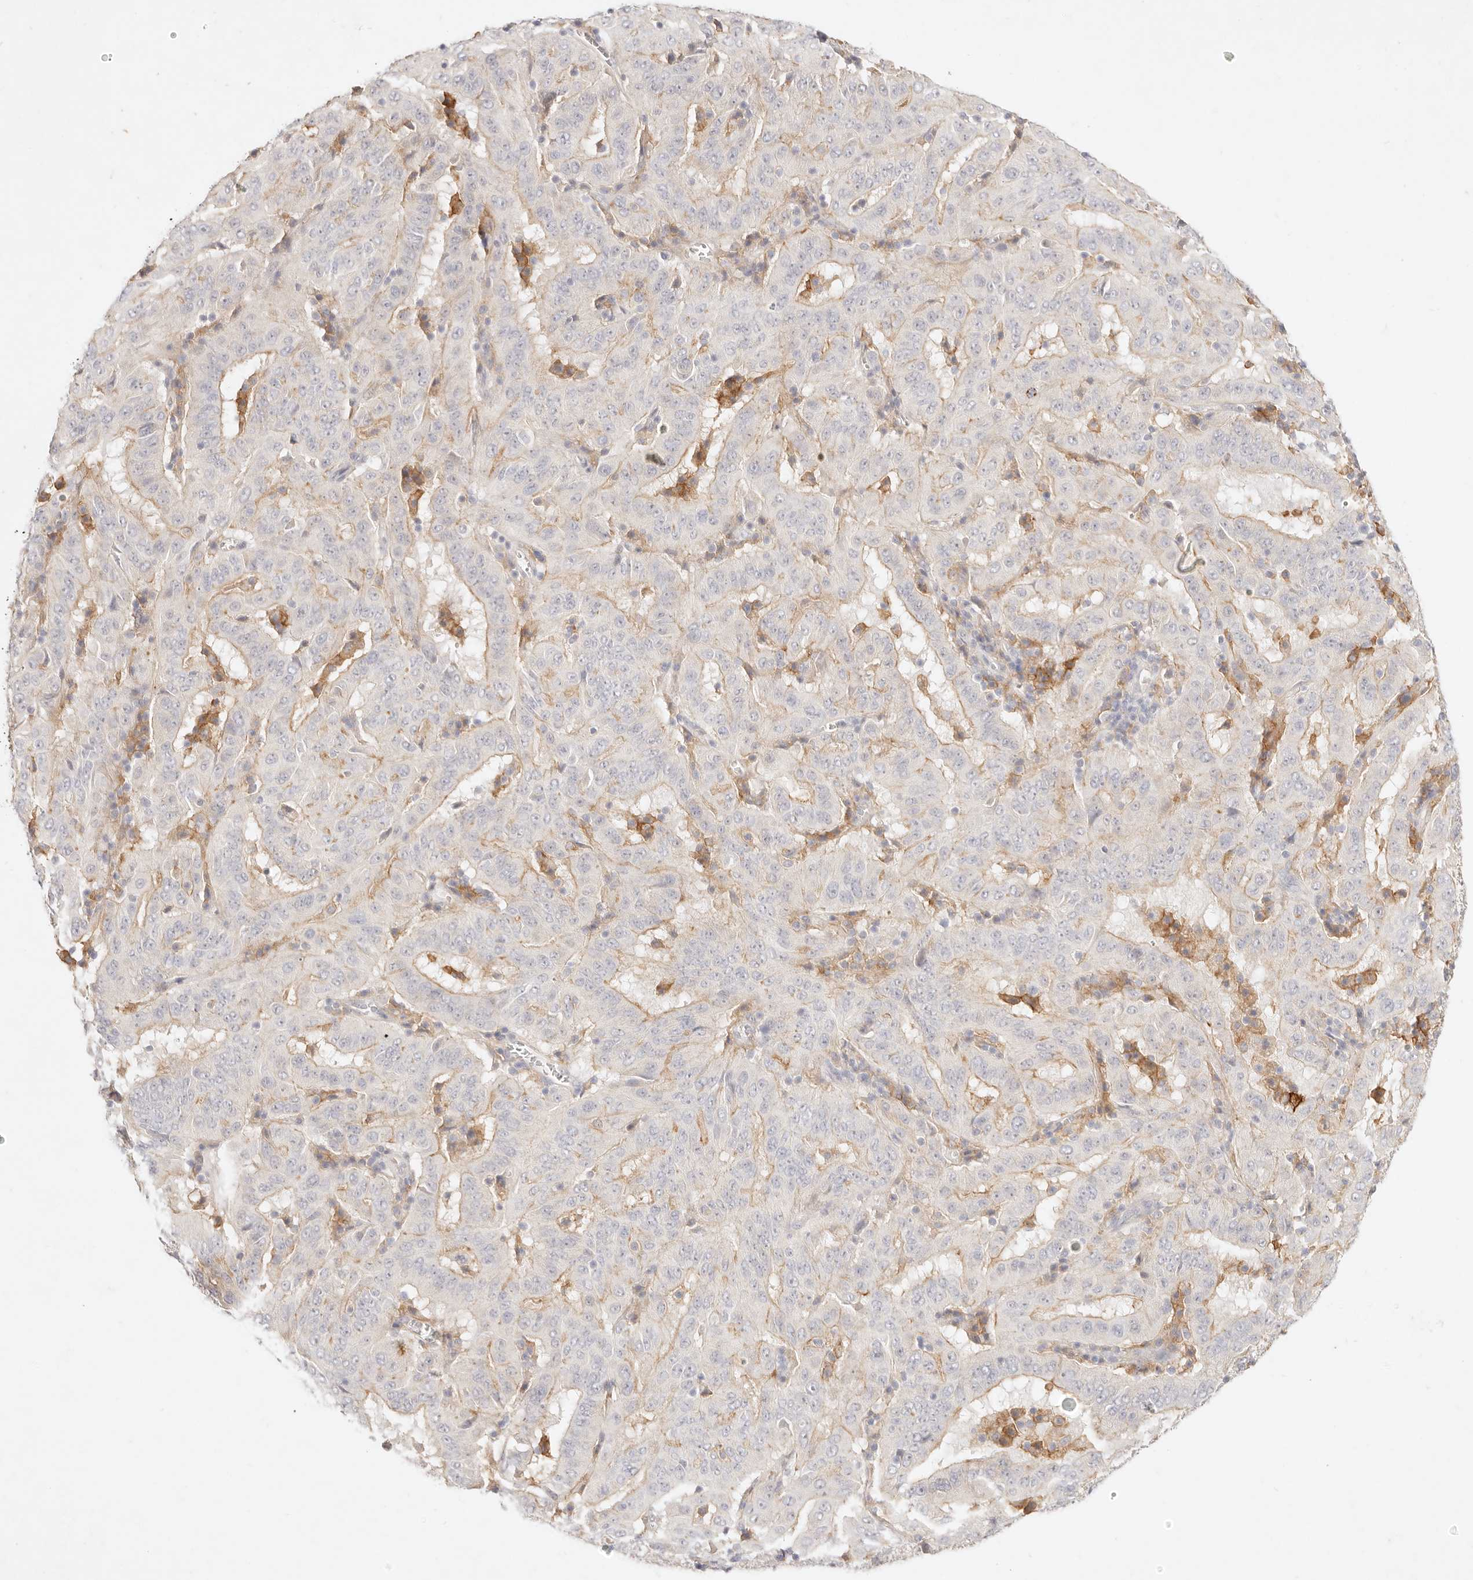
{"staining": {"intensity": "weak", "quantity": "25%-75%", "location": "cytoplasmic/membranous"}, "tissue": "pancreatic cancer", "cell_type": "Tumor cells", "image_type": "cancer", "snomed": [{"axis": "morphology", "description": "Adenocarcinoma, NOS"}, {"axis": "topography", "description": "Pancreas"}], "caption": "Weak cytoplasmic/membranous staining for a protein is identified in about 25%-75% of tumor cells of pancreatic adenocarcinoma using IHC.", "gene": "GPR84", "patient": {"sex": "male", "age": 63}}